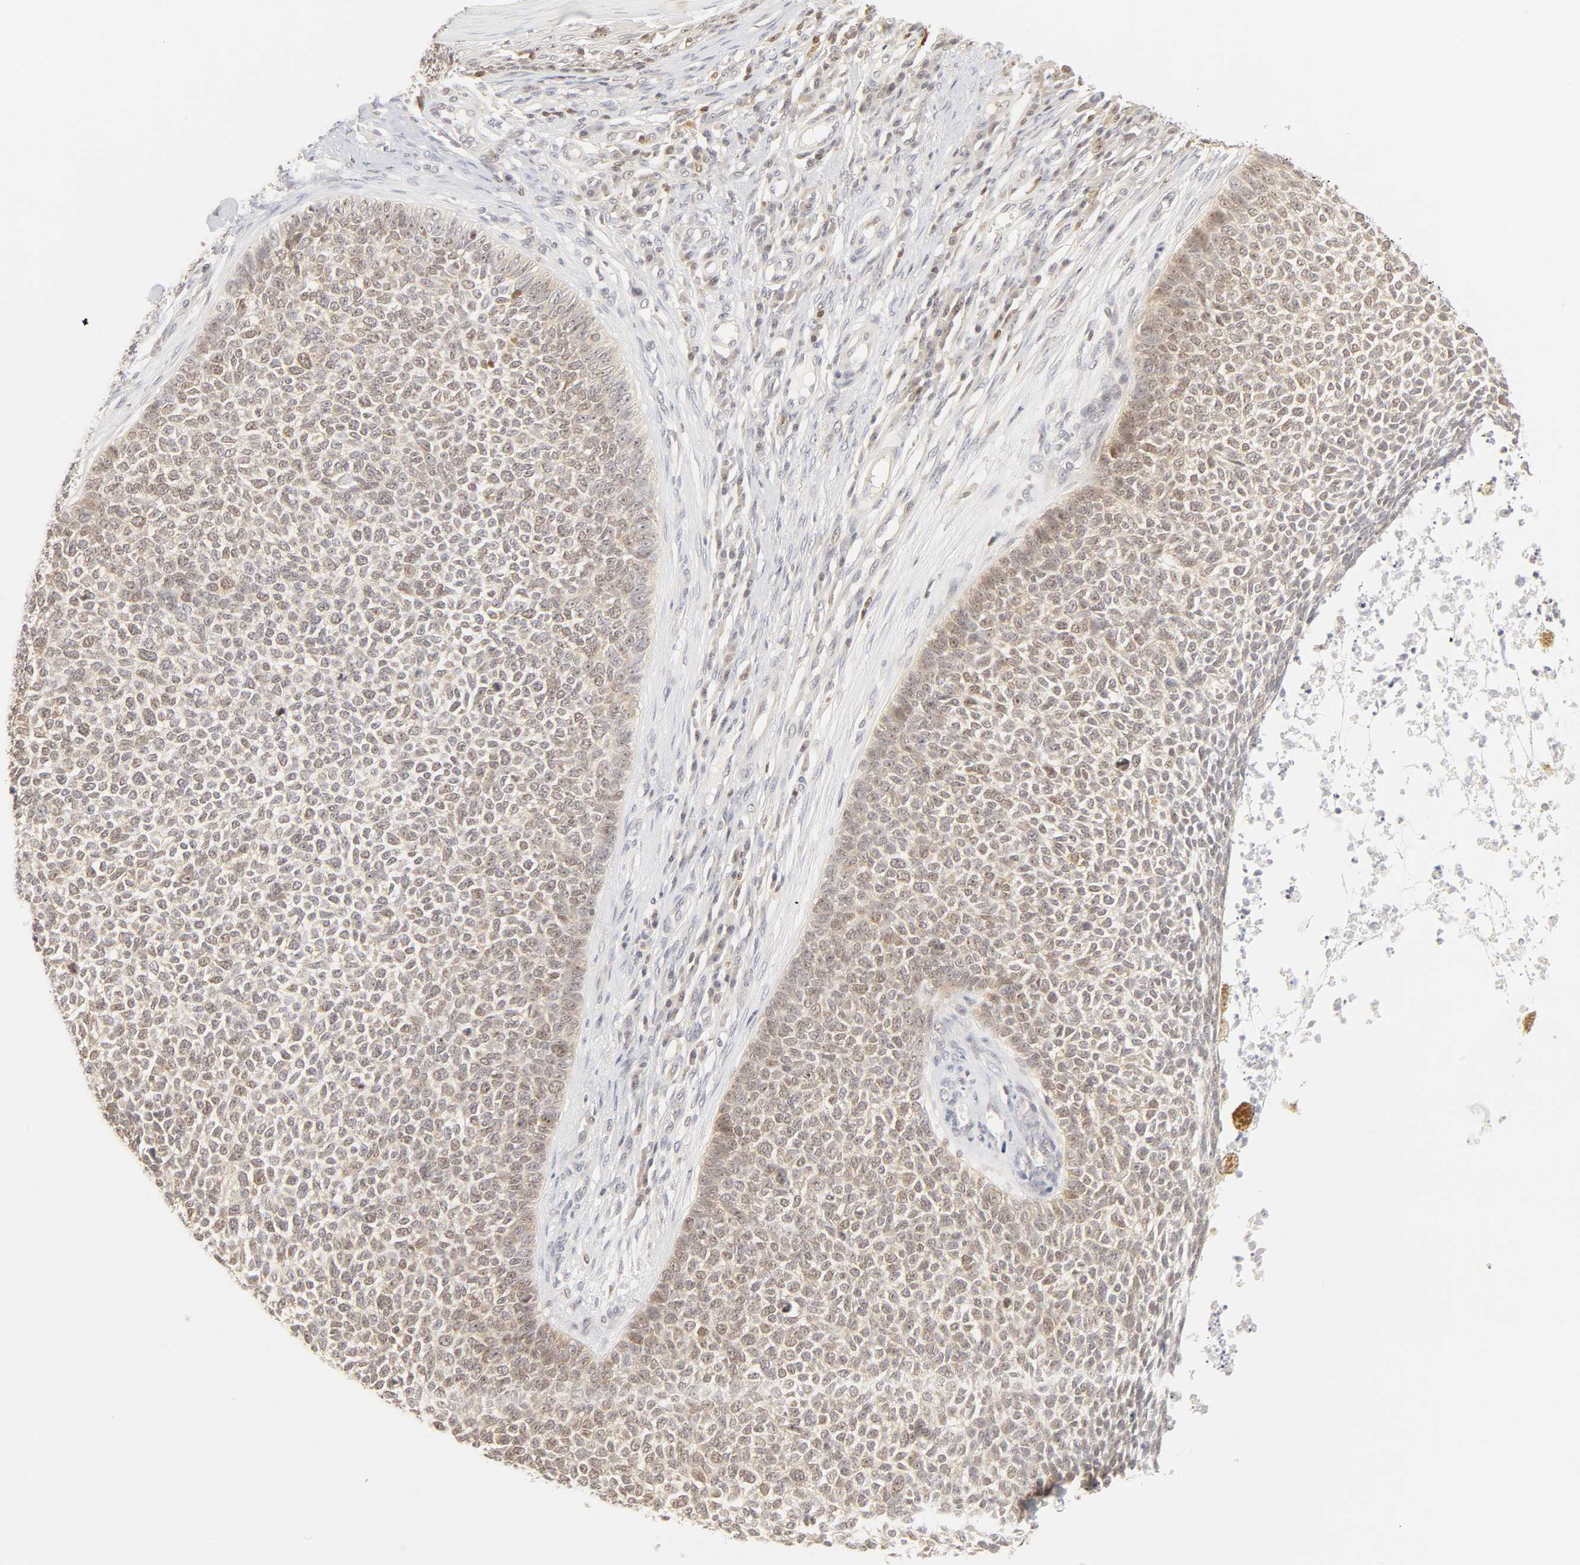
{"staining": {"intensity": "moderate", "quantity": ">75%", "location": "cytoplasmic/membranous"}, "tissue": "skin cancer", "cell_type": "Tumor cells", "image_type": "cancer", "snomed": [{"axis": "morphology", "description": "Basal cell carcinoma"}, {"axis": "topography", "description": "Skin"}], "caption": "This micrograph reveals immunohistochemistry staining of skin cancer (basal cell carcinoma), with medium moderate cytoplasmic/membranous expression in about >75% of tumor cells.", "gene": "KIF2A", "patient": {"sex": "female", "age": 84}}